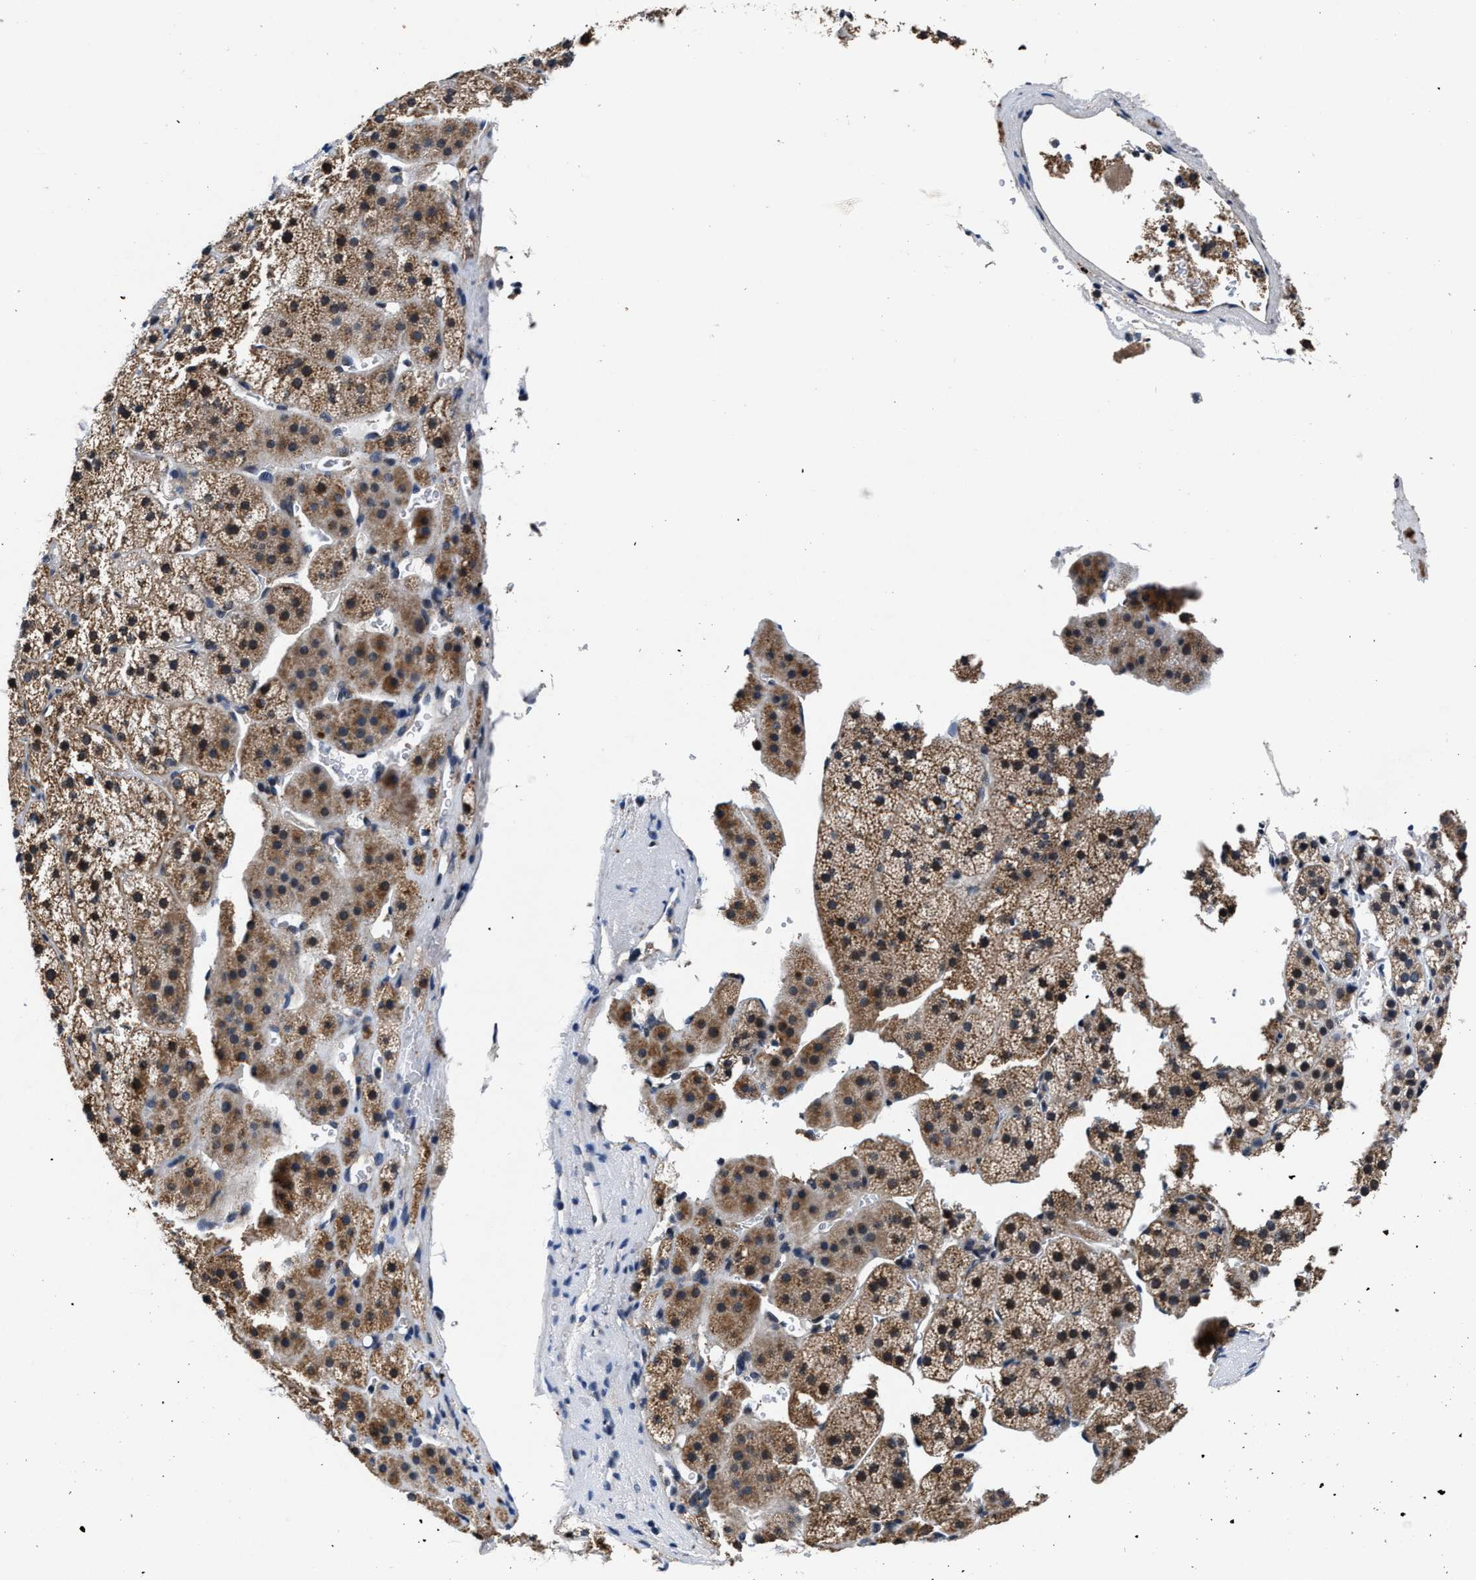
{"staining": {"intensity": "moderate", "quantity": ">75%", "location": "cytoplasmic/membranous"}, "tissue": "adrenal gland", "cell_type": "Glandular cells", "image_type": "normal", "snomed": [{"axis": "morphology", "description": "Normal tissue, NOS"}, {"axis": "topography", "description": "Adrenal gland"}], "caption": "An IHC micrograph of normal tissue is shown. Protein staining in brown highlights moderate cytoplasmic/membranous positivity in adrenal gland within glandular cells.", "gene": "TMEM53", "patient": {"sex": "female", "age": 44}}